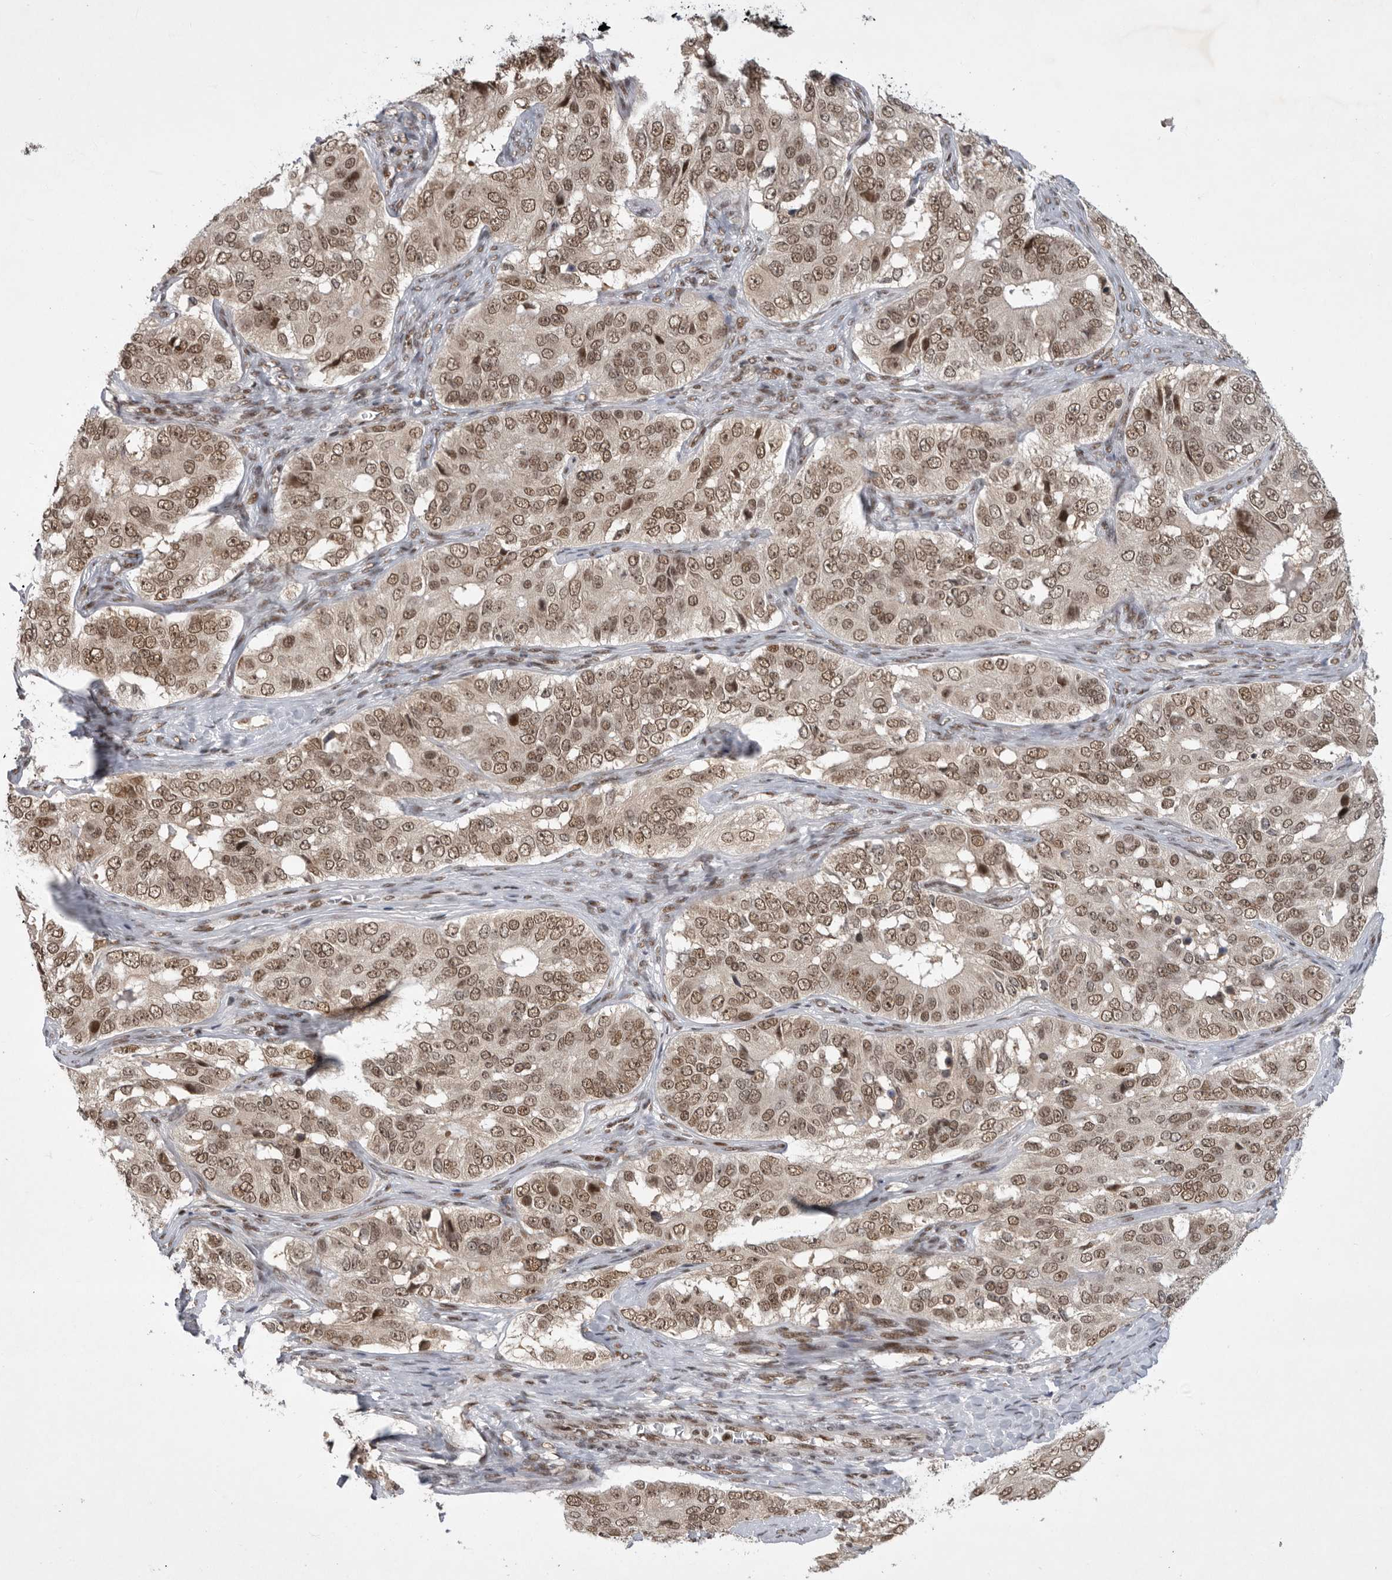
{"staining": {"intensity": "moderate", "quantity": ">75%", "location": "nuclear"}, "tissue": "ovarian cancer", "cell_type": "Tumor cells", "image_type": "cancer", "snomed": [{"axis": "morphology", "description": "Carcinoma, endometroid"}, {"axis": "topography", "description": "Ovary"}], "caption": "Immunohistochemistry (IHC) micrograph of neoplastic tissue: ovarian endometroid carcinoma stained using immunohistochemistry exhibits medium levels of moderate protein expression localized specifically in the nuclear of tumor cells, appearing as a nuclear brown color.", "gene": "ZNF830", "patient": {"sex": "female", "age": 51}}